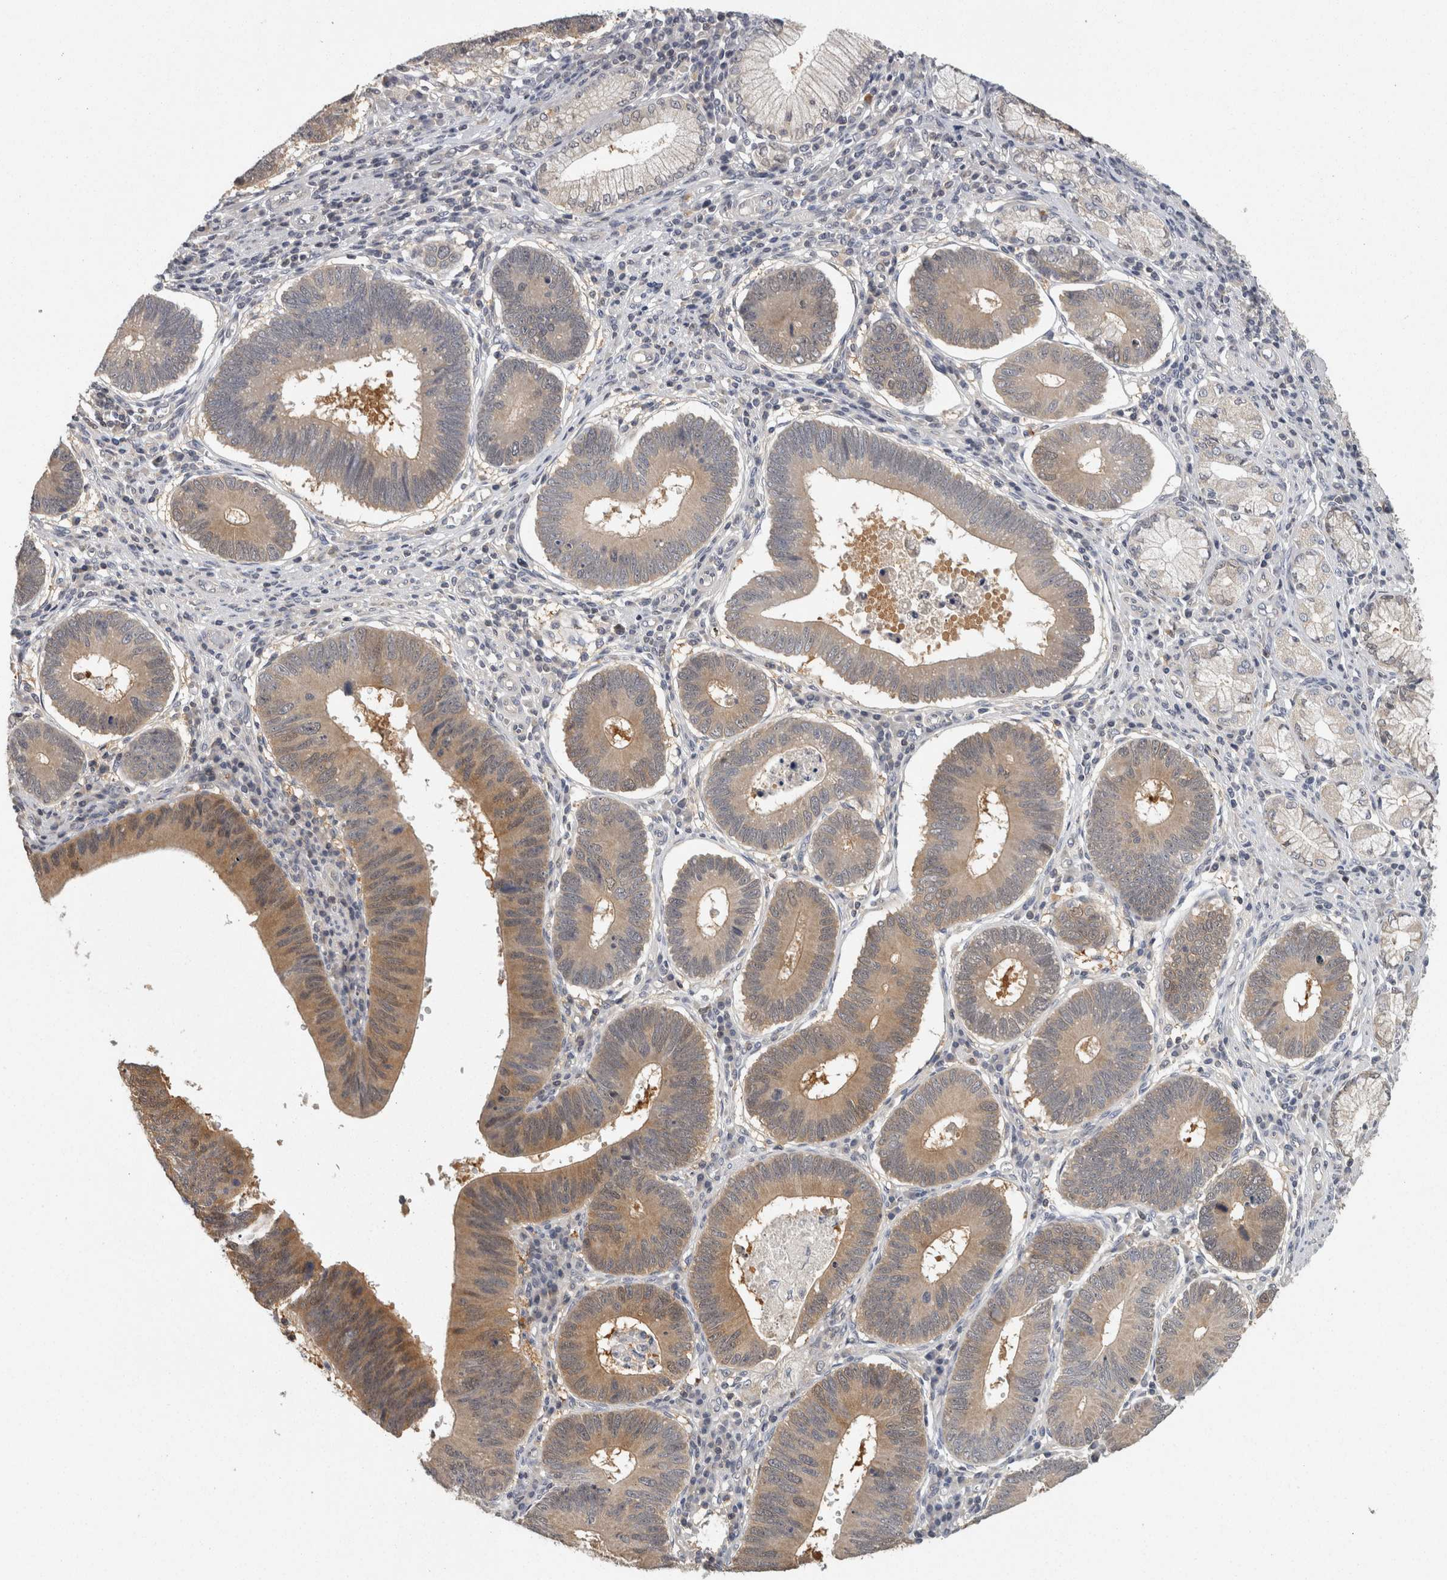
{"staining": {"intensity": "moderate", "quantity": "25%-75%", "location": "cytoplasmic/membranous"}, "tissue": "stomach cancer", "cell_type": "Tumor cells", "image_type": "cancer", "snomed": [{"axis": "morphology", "description": "Adenocarcinoma, NOS"}, {"axis": "topography", "description": "Stomach"}], "caption": "Immunohistochemical staining of adenocarcinoma (stomach) demonstrates medium levels of moderate cytoplasmic/membranous positivity in about 25%-75% of tumor cells.", "gene": "ACAT2", "patient": {"sex": "male", "age": 59}}